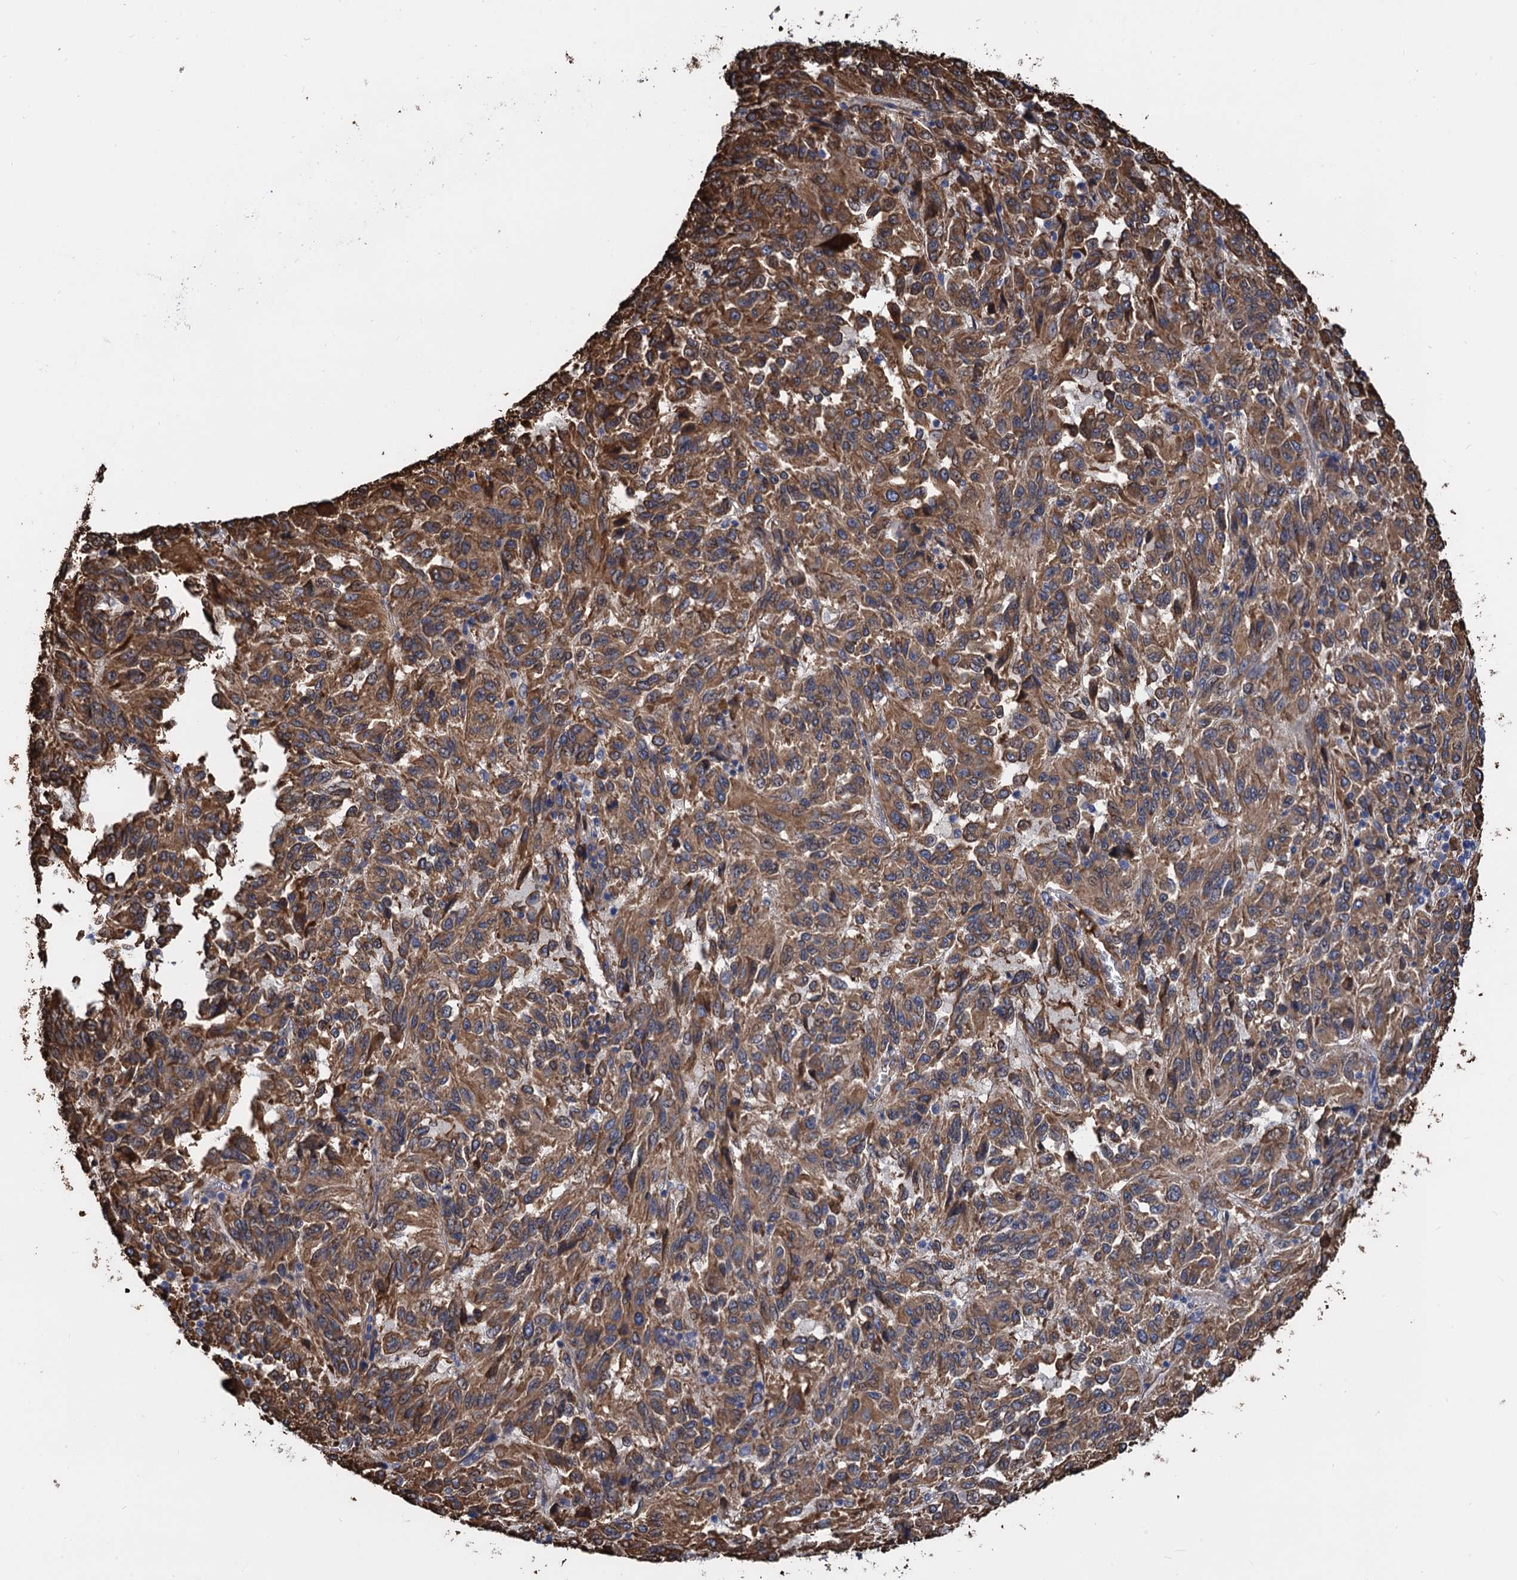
{"staining": {"intensity": "moderate", "quantity": ">75%", "location": "cytoplasmic/membranous"}, "tissue": "melanoma", "cell_type": "Tumor cells", "image_type": "cancer", "snomed": [{"axis": "morphology", "description": "Malignant melanoma, Metastatic site"}, {"axis": "topography", "description": "Lung"}], "caption": "IHC image of neoplastic tissue: malignant melanoma (metastatic site) stained using immunohistochemistry (IHC) reveals medium levels of moderate protein expression localized specifically in the cytoplasmic/membranous of tumor cells, appearing as a cytoplasmic/membranous brown color.", "gene": "CNNM1", "patient": {"sex": "male", "age": 64}}